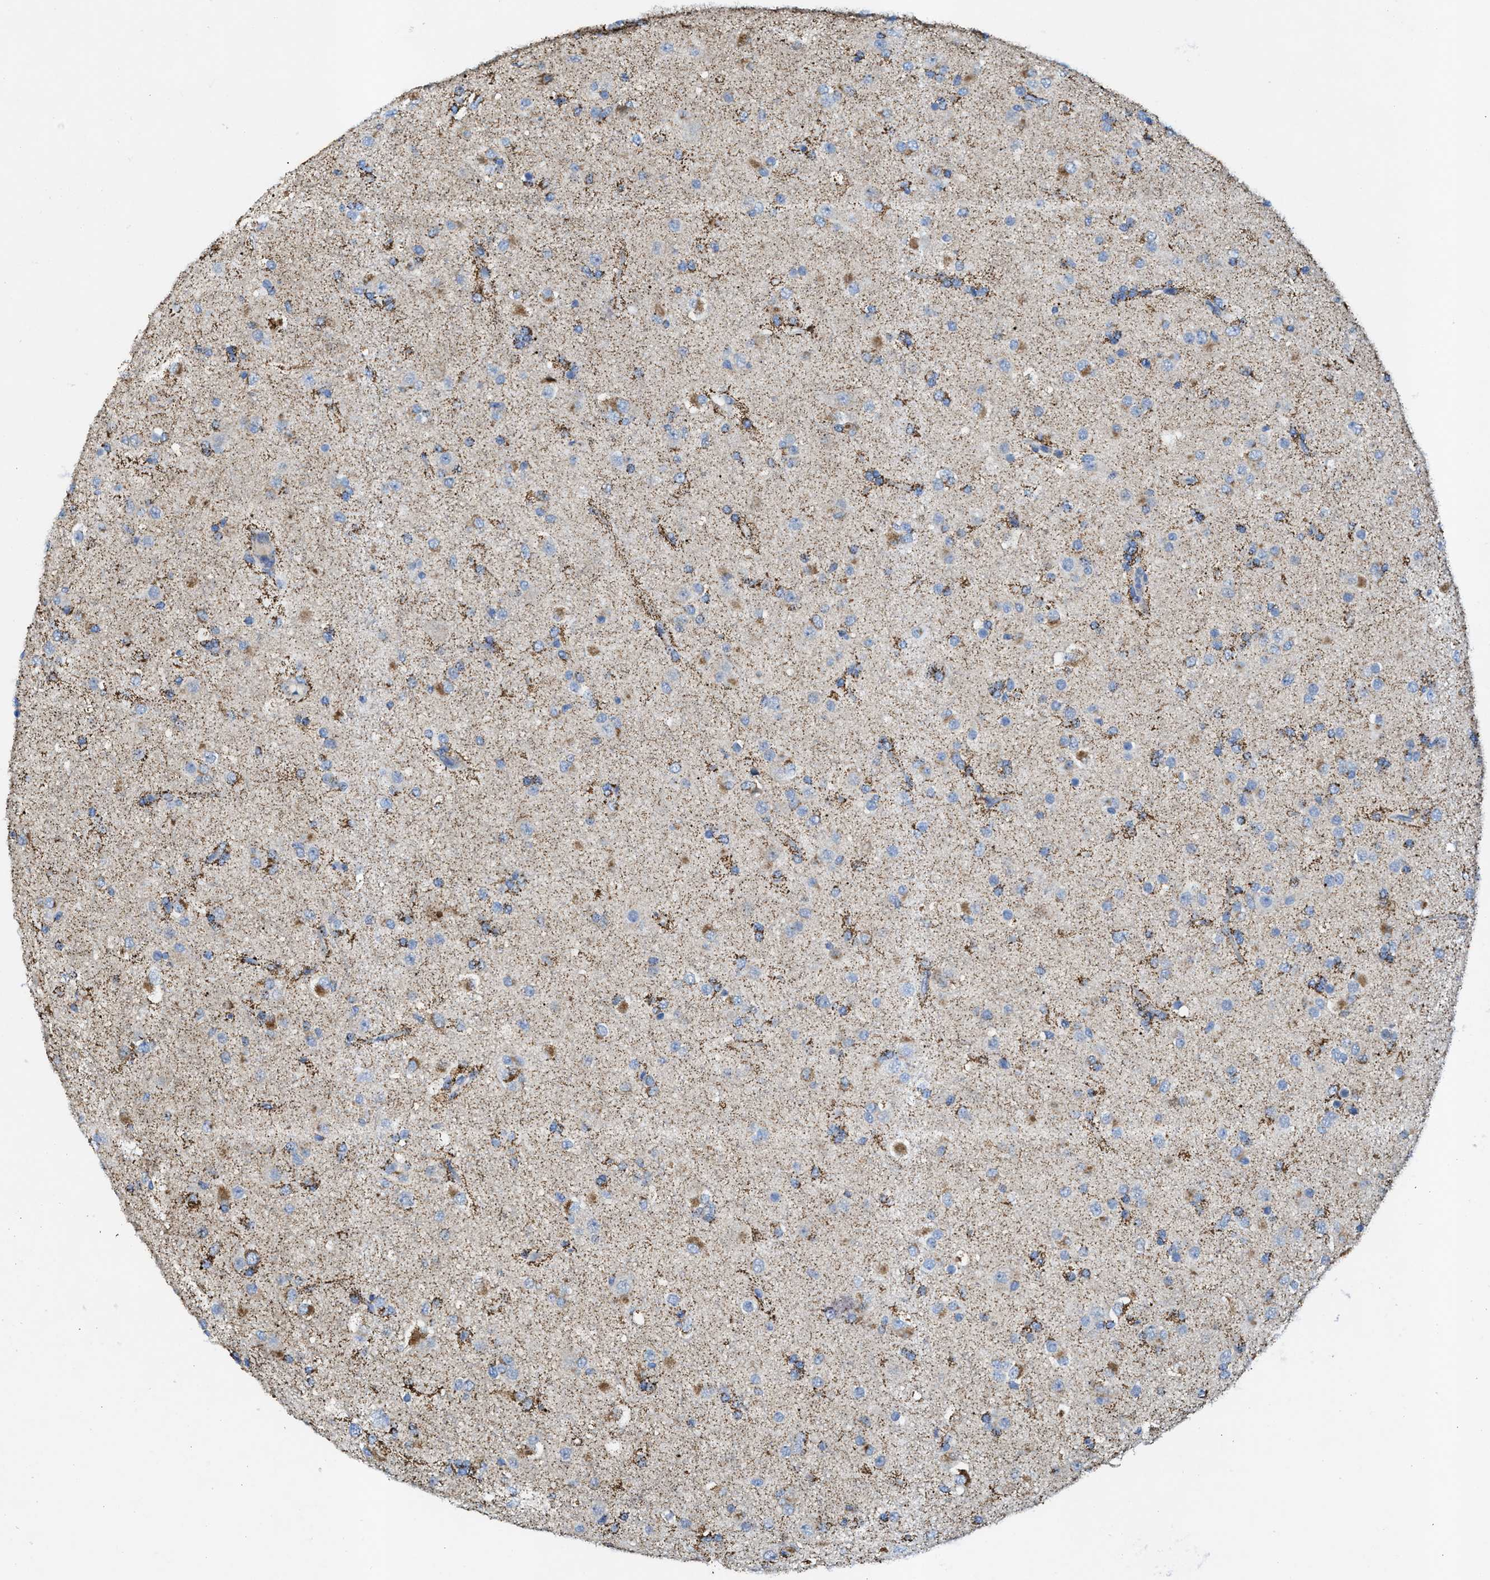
{"staining": {"intensity": "moderate", "quantity": "25%-75%", "location": "cytoplasmic/membranous"}, "tissue": "glioma", "cell_type": "Tumor cells", "image_type": "cancer", "snomed": [{"axis": "morphology", "description": "Glioma, malignant, Low grade"}, {"axis": "topography", "description": "Brain"}], "caption": "Immunohistochemical staining of glioma displays medium levels of moderate cytoplasmic/membranous expression in about 25%-75% of tumor cells.", "gene": "JAG1", "patient": {"sex": "male", "age": 65}}